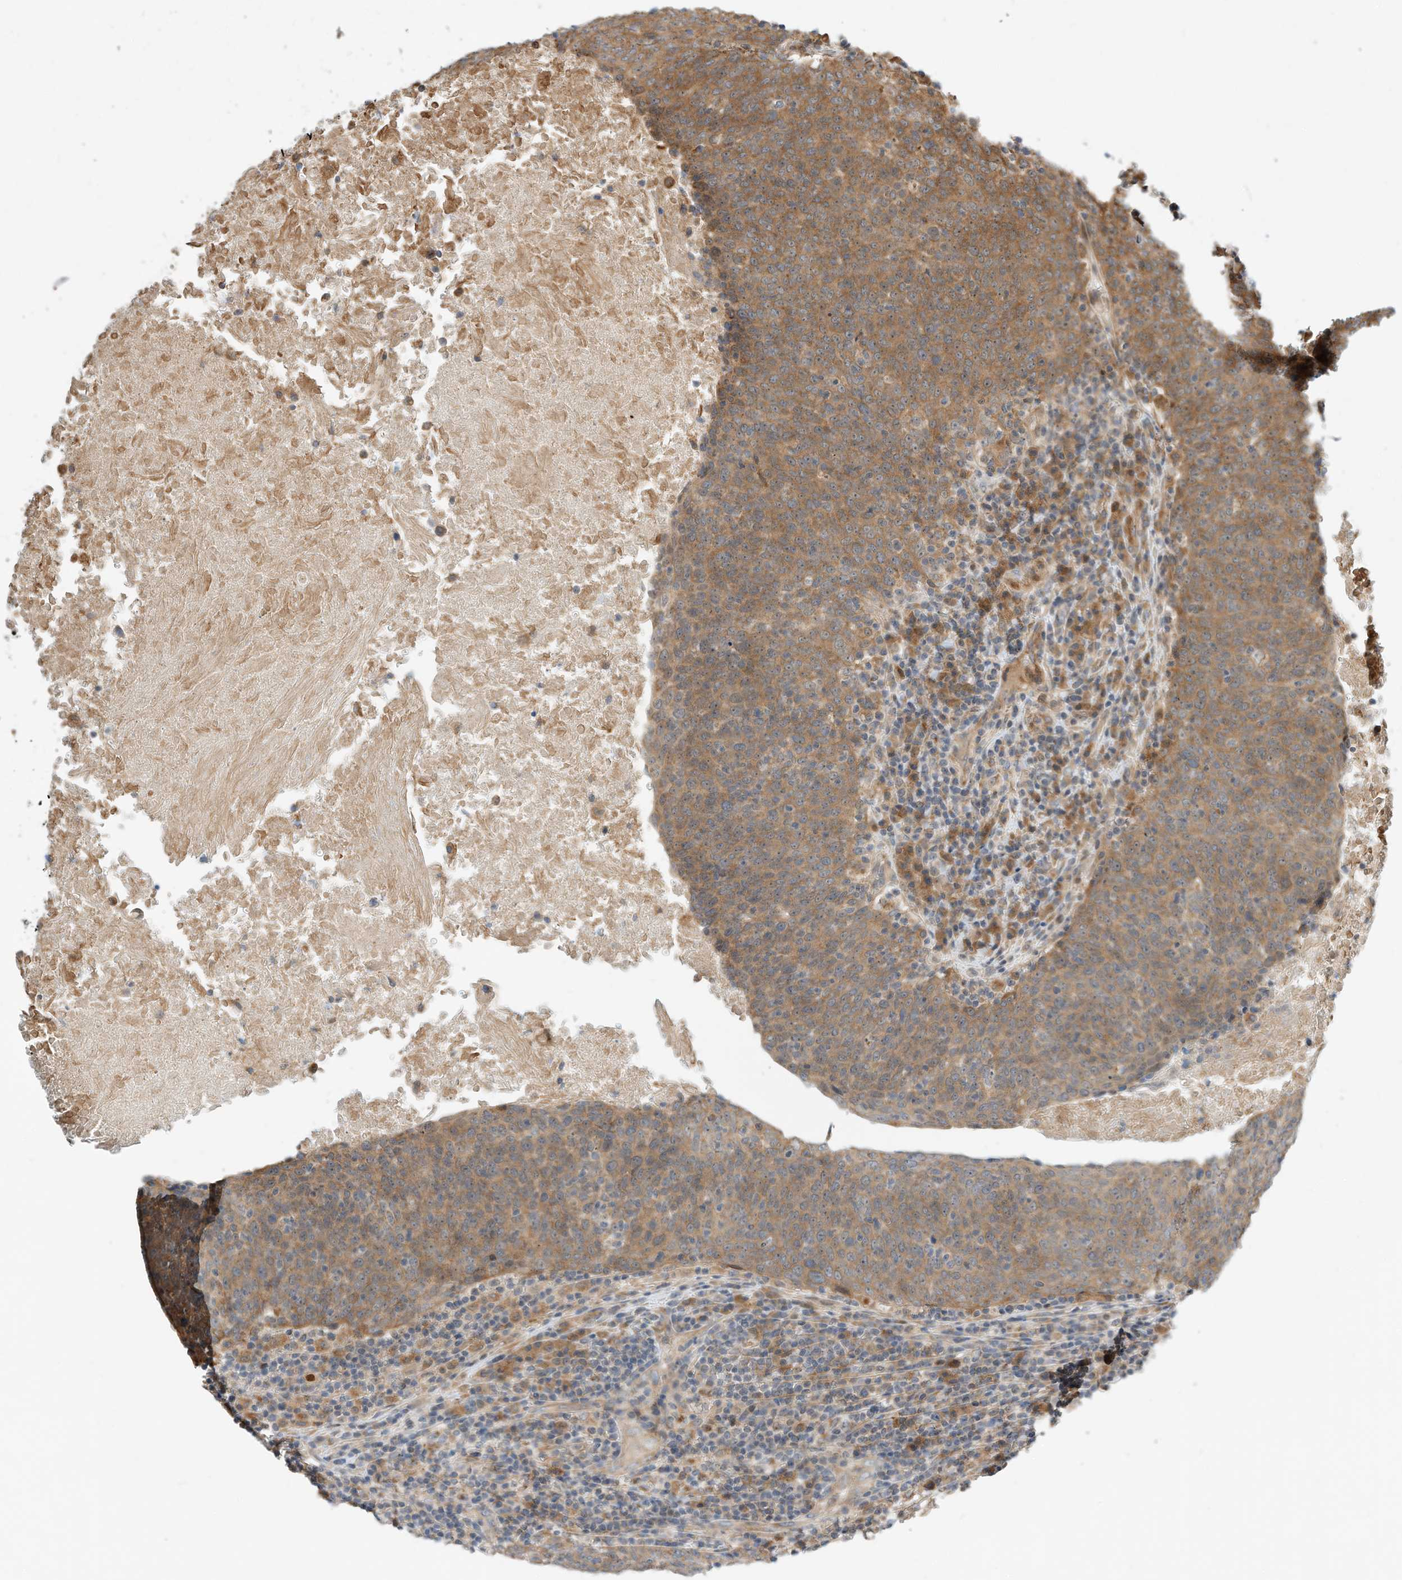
{"staining": {"intensity": "moderate", "quantity": ">75%", "location": "cytoplasmic/membranous"}, "tissue": "head and neck cancer", "cell_type": "Tumor cells", "image_type": "cancer", "snomed": [{"axis": "morphology", "description": "Squamous cell carcinoma, NOS"}, {"axis": "morphology", "description": "Squamous cell carcinoma, metastatic, NOS"}, {"axis": "topography", "description": "Lymph node"}, {"axis": "topography", "description": "Head-Neck"}], "caption": "Immunohistochemistry of human head and neck cancer exhibits medium levels of moderate cytoplasmic/membranous positivity in approximately >75% of tumor cells.", "gene": "CPAMD8", "patient": {"sex": "male", "age": 62}}